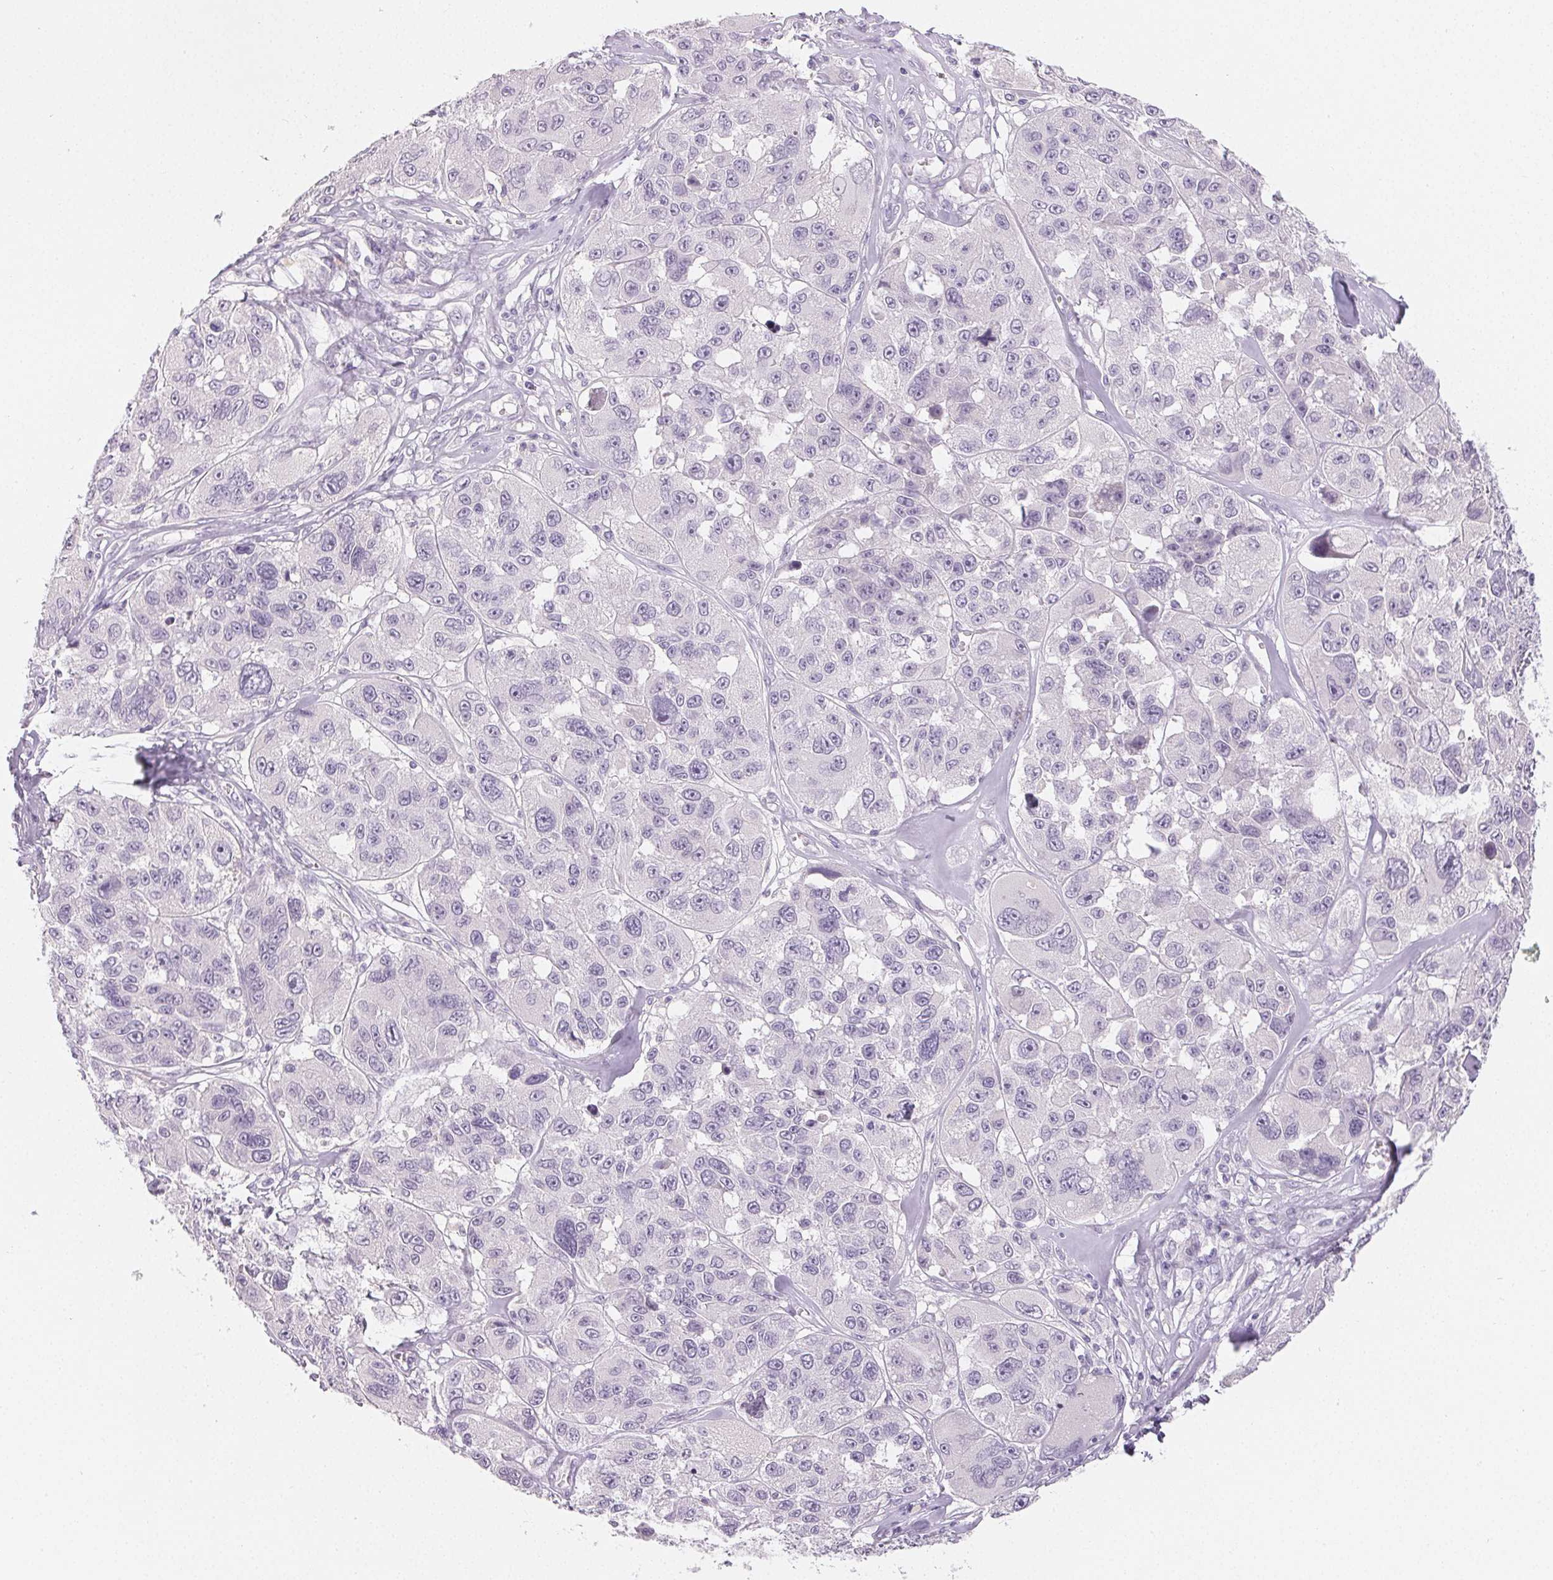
{"staining": {"intensity": "negative", "quantity": "none", "location": "none"}, "tissue": "melanoma", "cell_type": "Tumor cells", "image_type": "cancer", "snomed": [{"axis": "morphology", "description": "Malignant melanoma, NOS"}, {"axis": "topography", "description": "Skin"}], "caption": "A histopathology image of malignant melanoma stained for a protein displays no brown staining in tumor cells.", "gene": "MIOX", "patient": {"sex": "female", "age": 66}}